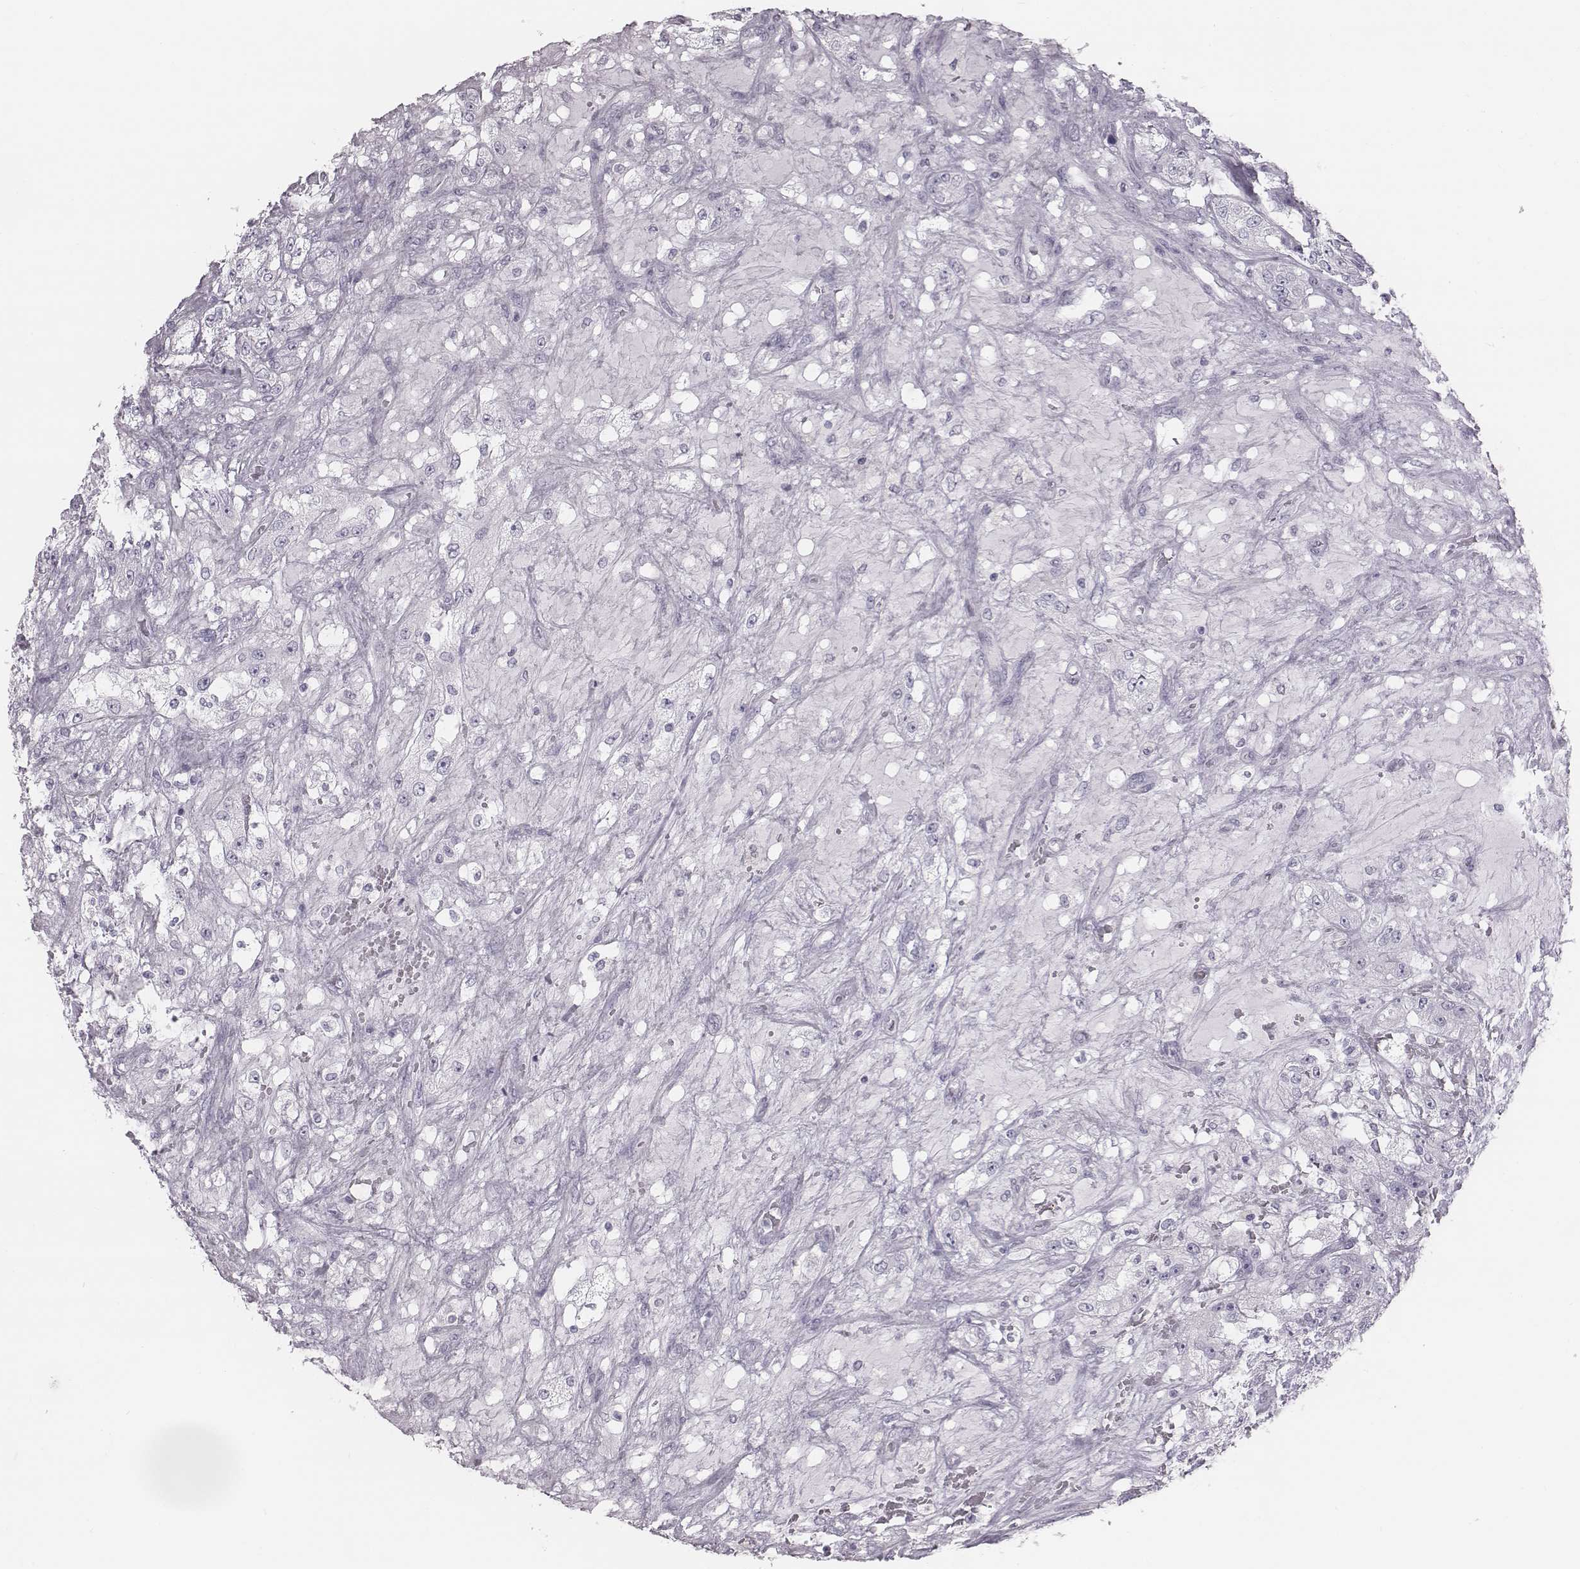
{"staining": {"intensity": "negative", "quantity": "none", "location": "none"}, "tissue": "renal cancer", "cell_type": "Tumor cells", "image_type": "cancer", "snomed": [{"axis": "morphology", "description": "Adenocarcinoma, NOS"}, {"axis": "topography", "description": "Kidney"}], "caption": "DAB immunohistochemical staining of human renal adenocarcinoma reveals no significant staining in tumor cells. Brightfield microscopy of immunohistochemistry stained with DAB (3,3'-diaminobenzidine) (brown) and hematoxylin (blue), captured at high magnification.", "gene": "C6orf58", "patient": {"sex": "female", "age": 63}}